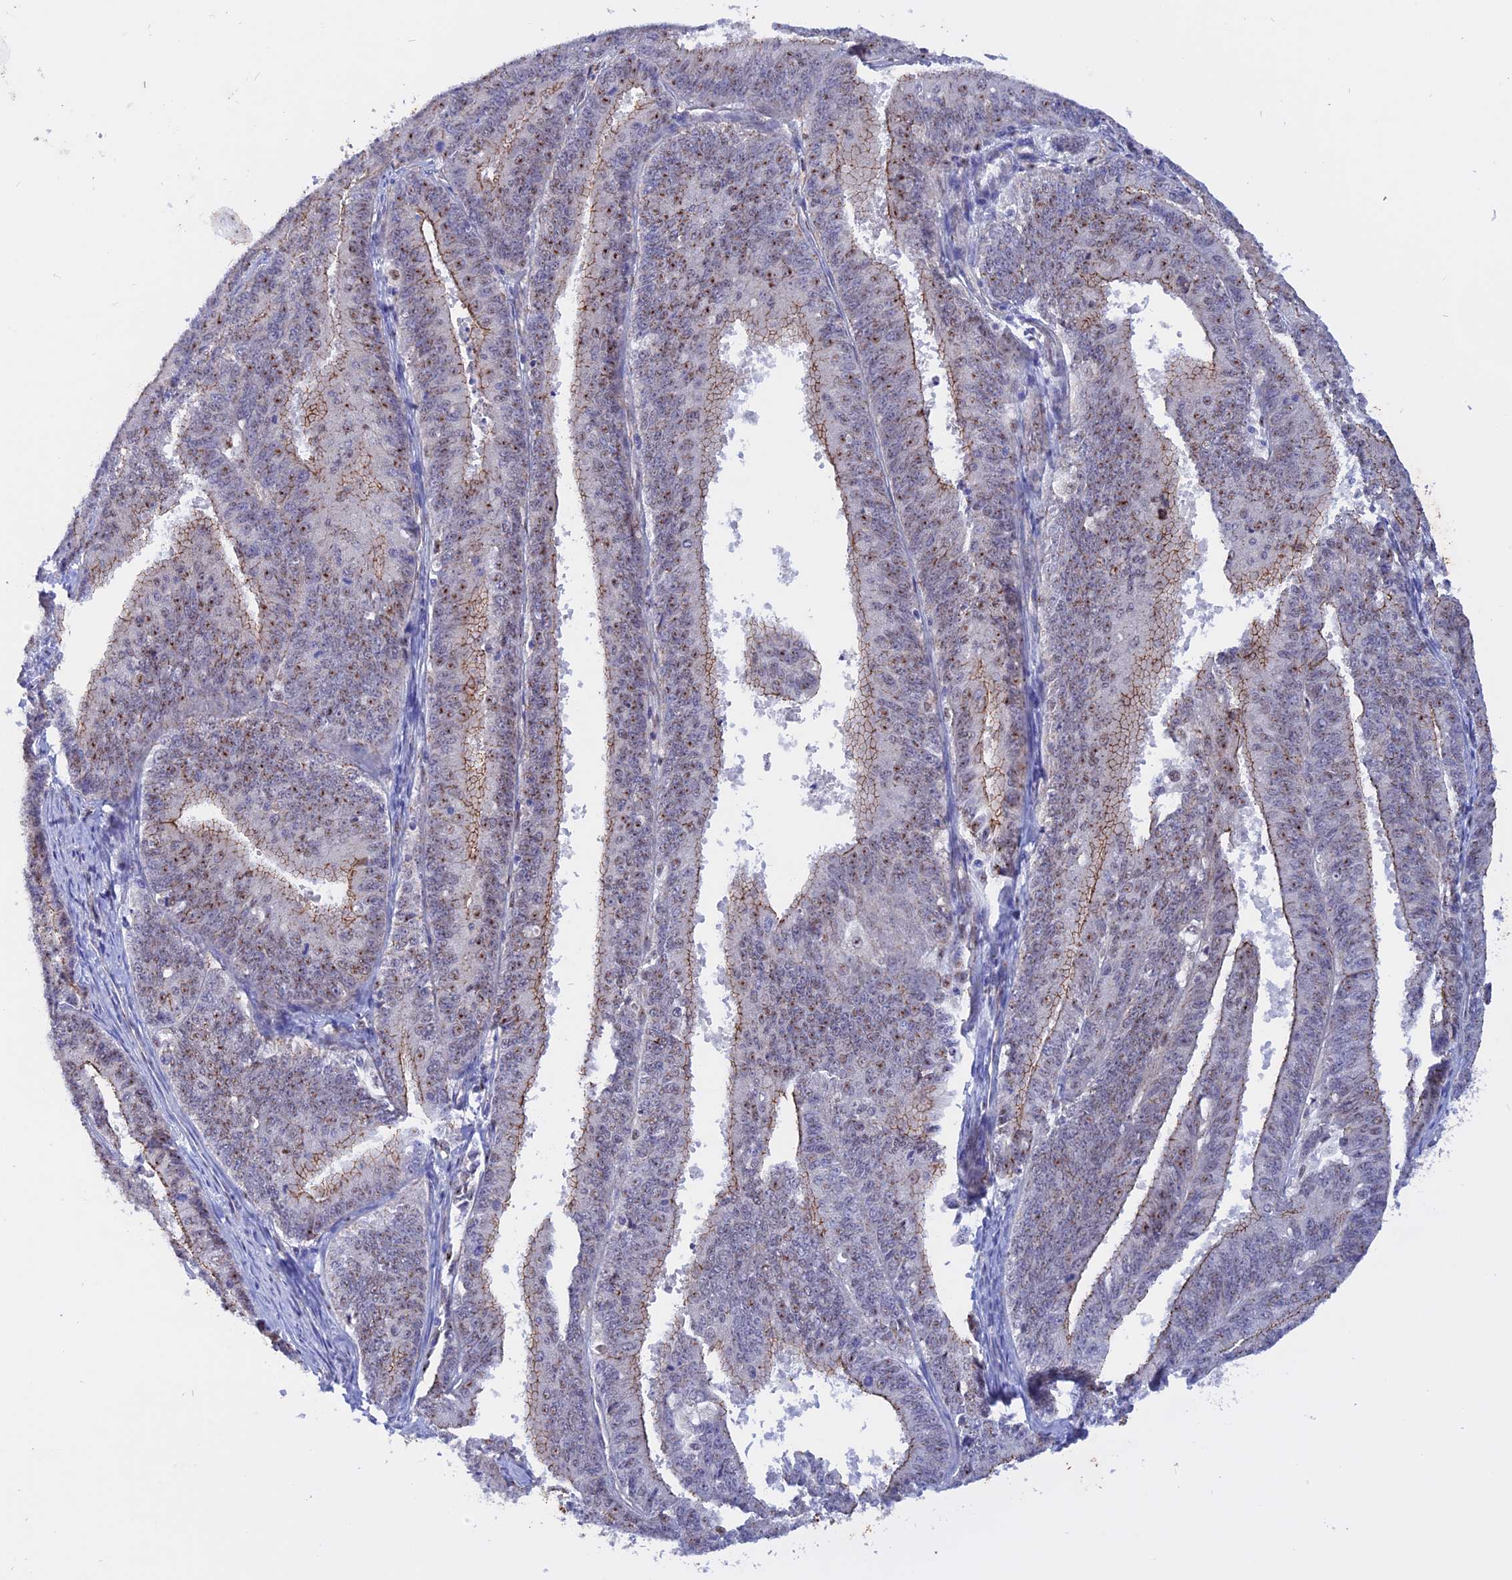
{"staining": {"intensity": "moderate", "quantity": "25%-75%", "location": "cytoplasmic/membranous,nuclear"}, "tissue": "endometrial cancer", "cell_type": "Tumor cells", "image_type": "cancer", "snomed": [{"axis": "morphology", "description": "Adenocarcinoma, NOS"}, {"axis": "topography", "description": "Endometrium"}], "caption": "Approximately 25%-75% of tumor cells in human endometrial cancer reveal moderate cytoplasmic/membranous and nuclear protein positivity as visualized by brown immunohistochemical staining.", "gene": "GK5", "patient": {"sex": "female", "age": 73}}